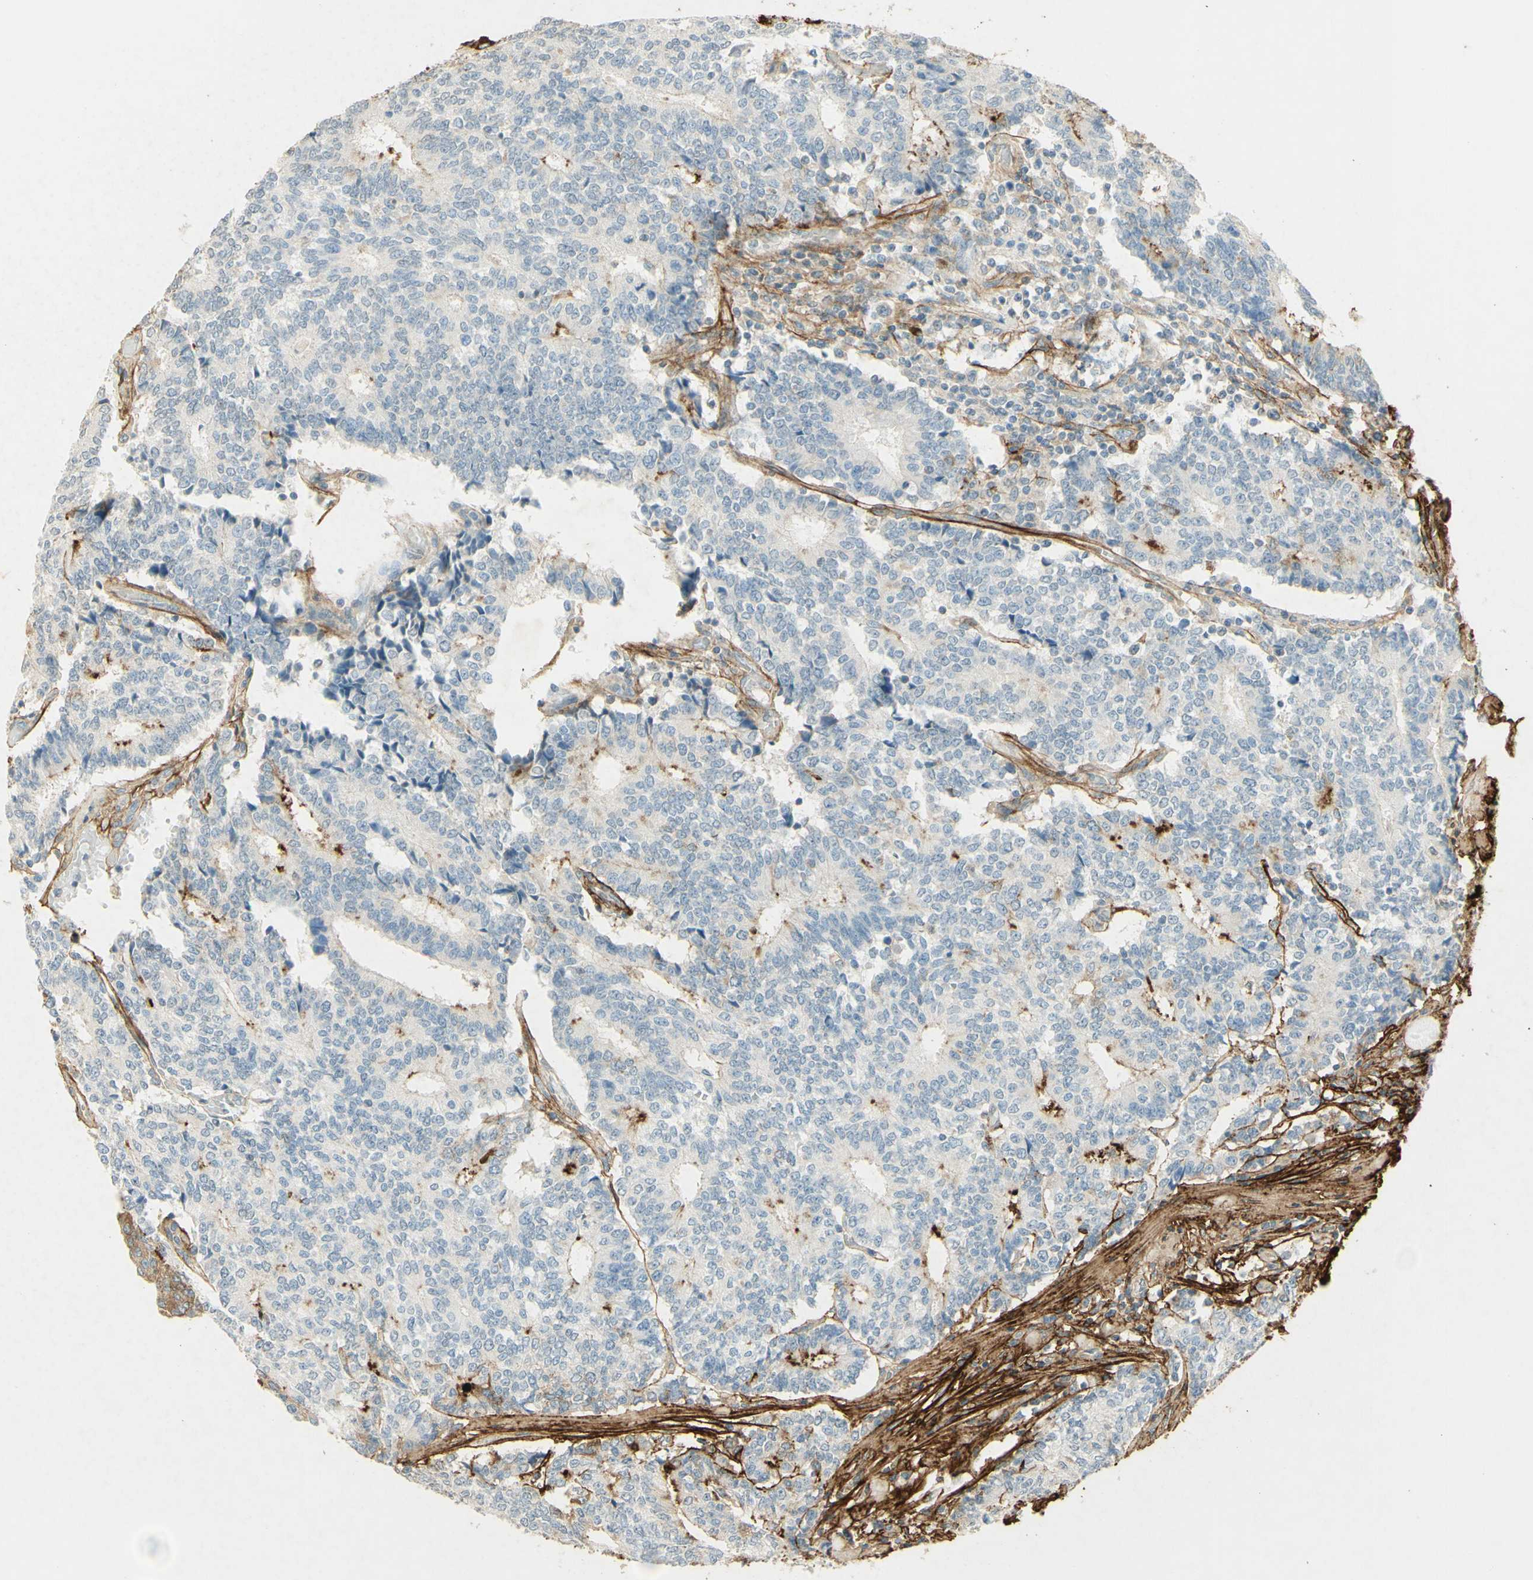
{"staining": {"intensity": "strong", "quantity": "<25%", "location": "cytoplasmic/membranous"}, "tissue": "prostate cancer", "cell_type": "Tumor cells", "image_type": "cancer", "snomed": [{"axis": "morphology", "description": "Normal tissue, NOS"}, {"axis": "morphology", "description": "Adenocarcinoma, High grade"}, {"axis": "topography", "description": "Prostate"}, {"axis": "topography", "description": "Seminal veicle"}], "caption": "IHC image of neoplastic tissue: prostate cancer stained using IHC displays medium levels of strong protein expression localized specifically in the cytoplasmic/membranous of tumor cells, appearing as a cytoplasmic/membranous brown color.", "gene": "TNN", "patient": {"sex": "male", "age": 55}}